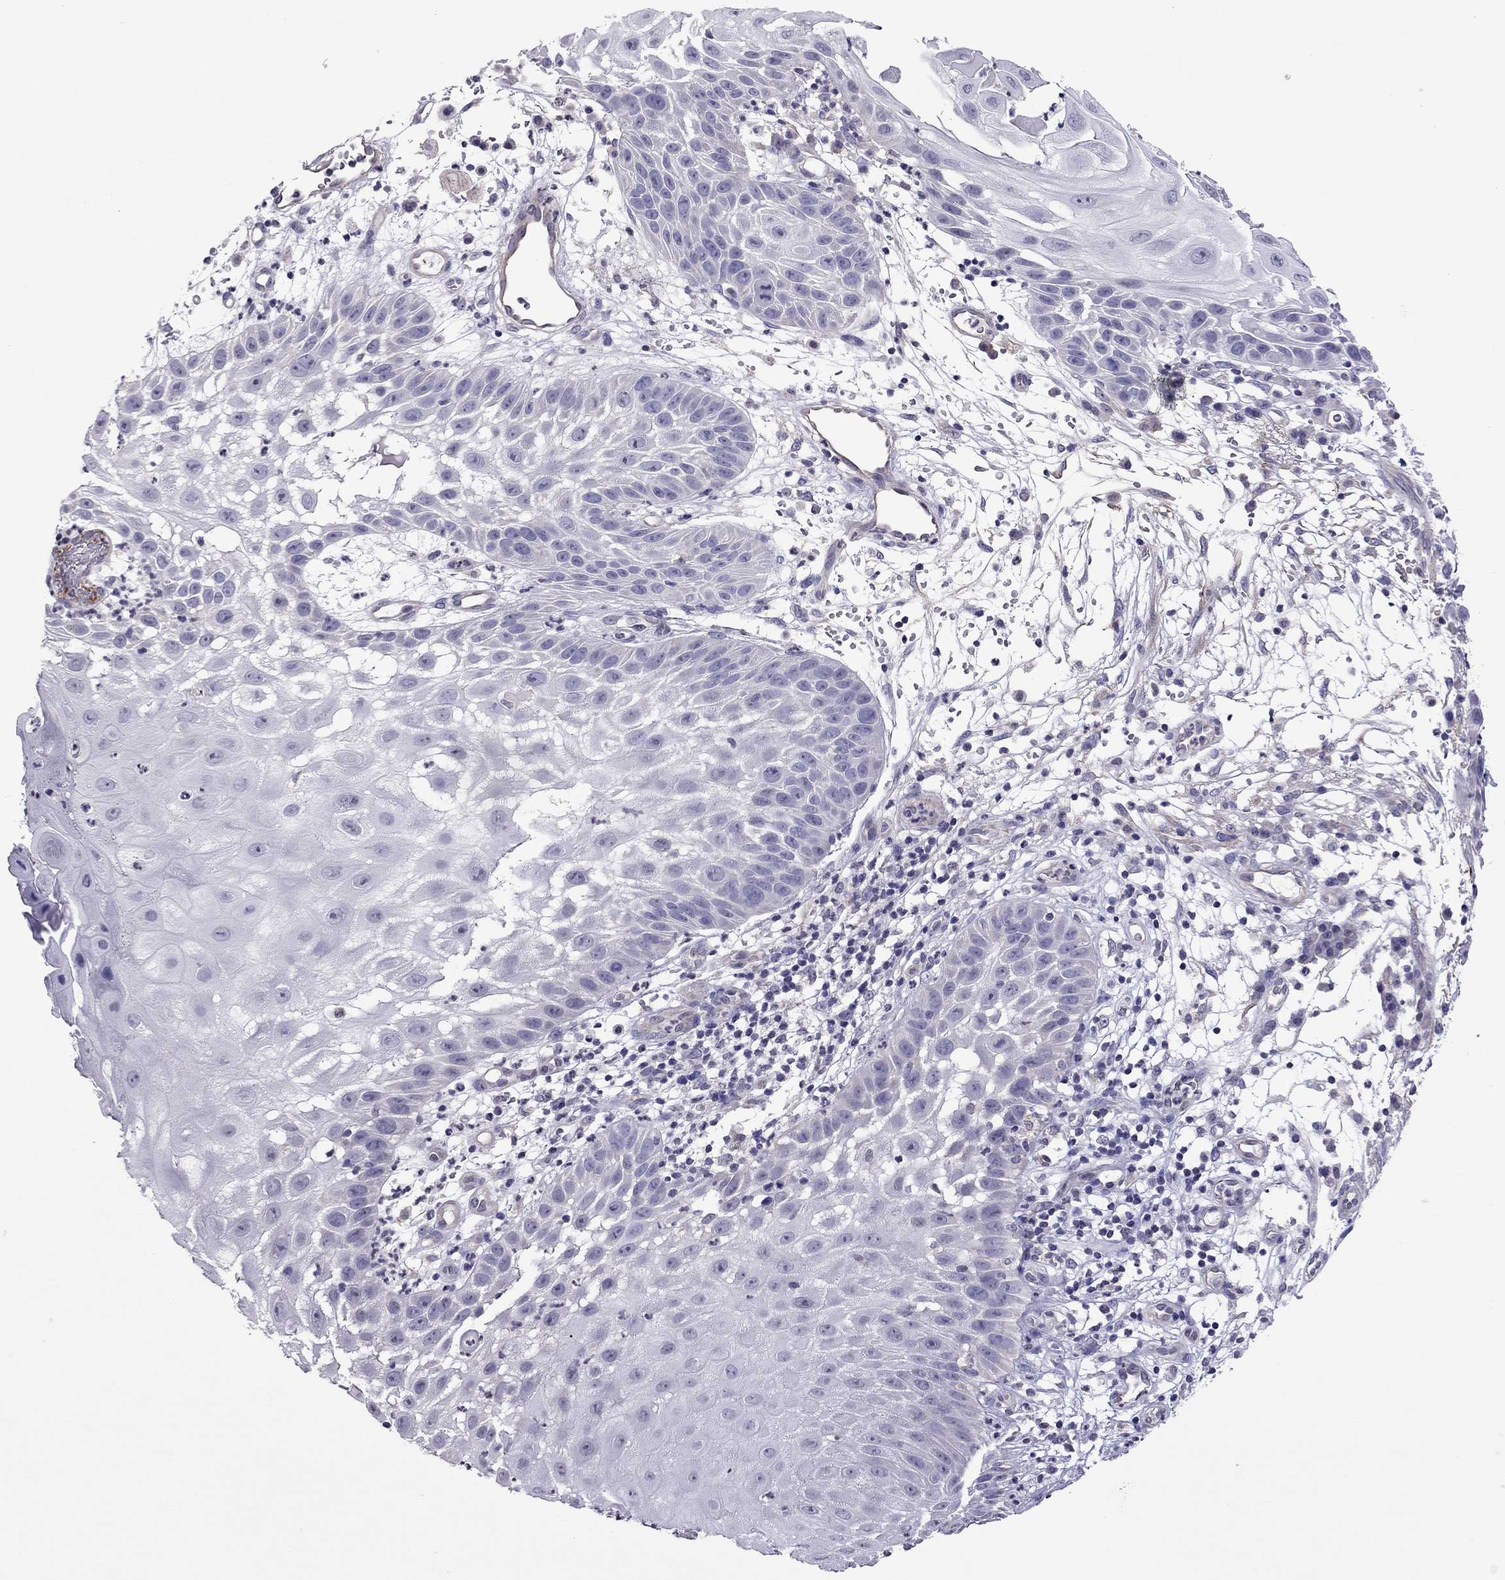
{"staining": {"intensity": "negative", "quantity": "none", "location": "none"}, "tissue": "skin cancer", "cell_type": "Tumor cells", "image_type": "cancer", "snomed": [{"axis": "morphology", "description": "Normal tissue, NOS"}, {"axis": "morphology", "description": "Squamous cell carcinoma, NOS"}, {"axis": "topography", "description": "Skin"}], "caption": "A photomicrograph of skin cancer stained for a protein demonstrates no brown staining in tumor cells.", "gene": "SLC16A8", "patient": {"sex": "male", "age": 79}}